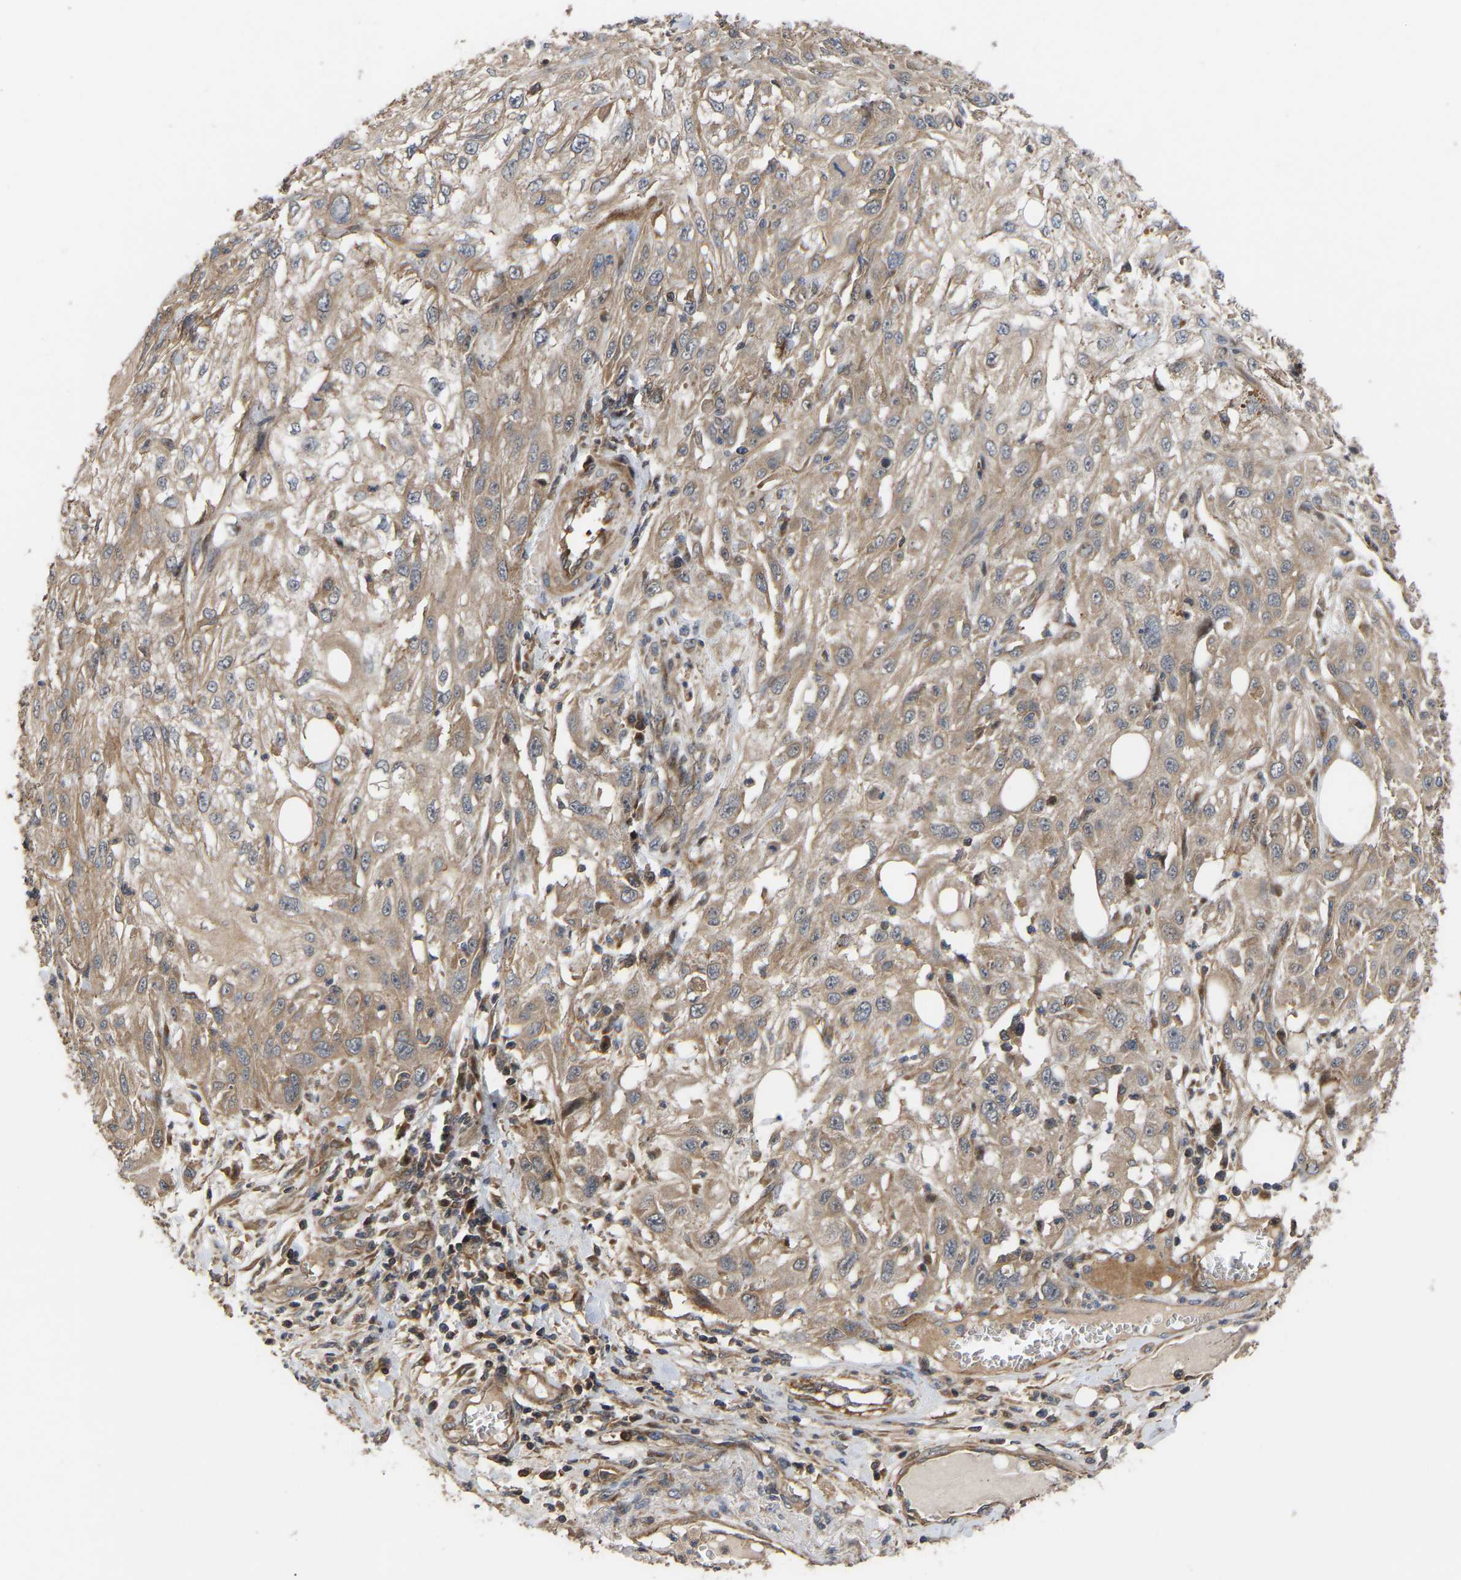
{"staining": {"intensity": "moderate", "quantity": ">75%", "location": "cytoplasmic/membranous"}, "tissue": "skin cancer", "cell_type": "Tumor cells", "image_type": "cancer", "snomed": [{"axis": "morphology", "description": "Squamous cell carcinoma, NOS"}, {"axis": "topography", "description": "Skin"}], "caption": "Moderate cytoplasmic/membranous staining for a protein is seen in about >75% of tumor cells of skin cancer using IHC.", "gene": "STAU1", "patient": {"sex": "male", "age": 75}}